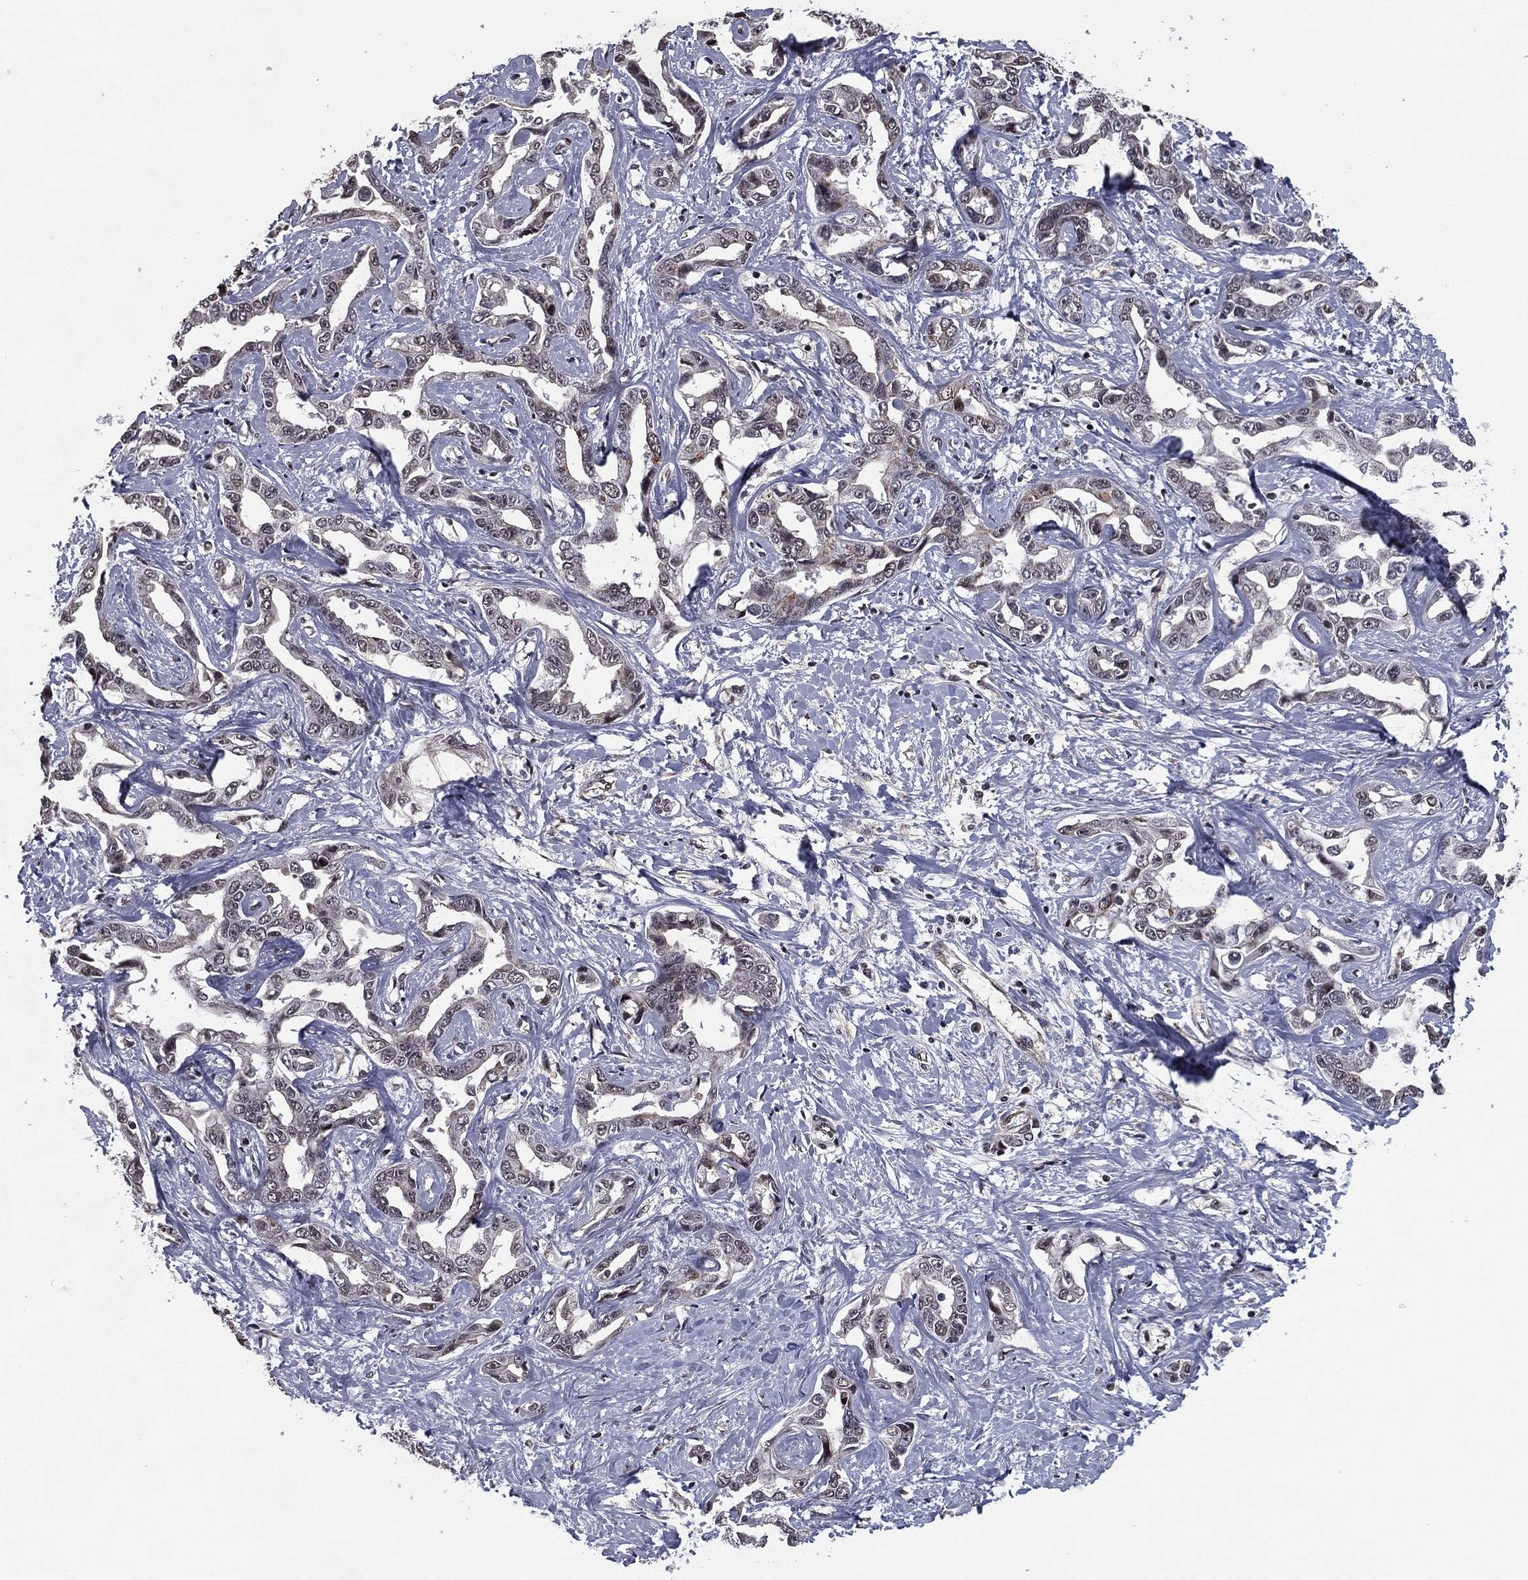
{"staining": {"intensity": "negative", "quantity": "none", "location": "none"}, "tissue": "liver cancer", "cell_type": "Tumor cells", "image_type": "cancer", "snomed": [{"axis": "morphology", "description": "Cholangiocarcinoma"}, {"axis": "topography", "description": "Liver"}], "caption": "Tumor cells show no significant protein staining in liver cholangiocarcinoma.", "gene": "RARB", "patient": {"sex": "male", "age": 59}}